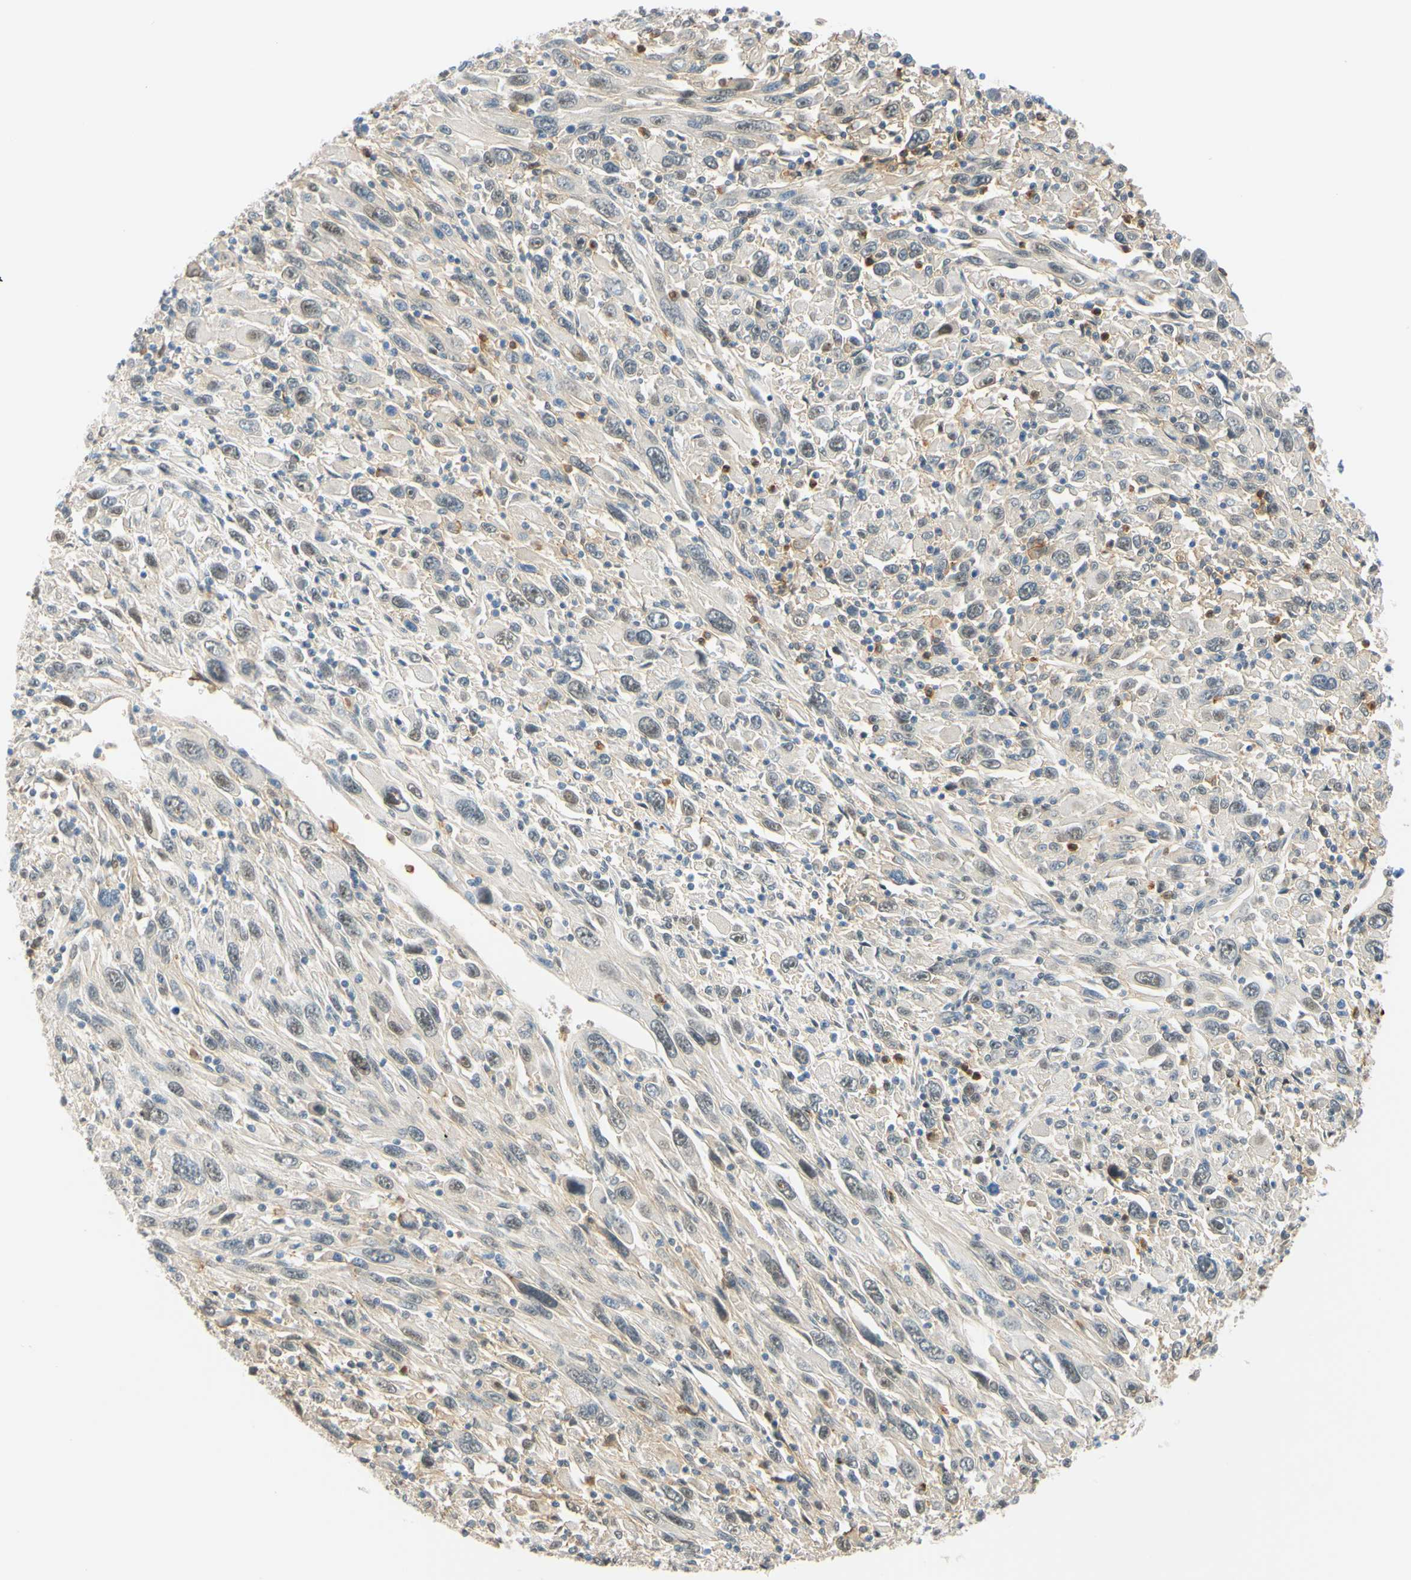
{"staining": {"intensity": "negative", "quantity": "none", "location": "none"}, "tissue": "melanoma", "cell_type": "Tumor cells", "image_type": "cancer", "snomed": [{"axis": "morphology", "description": "Malignant melanoma, Metastatic site"}, {"axis": "topography", "description": "Skin"}], "caption": "This is a histopathology image of IHC staining of melanoma, which shows no staining in tumor cells.", "gene": "TREM2", "patient": {"sex": "female", "age": 56}}